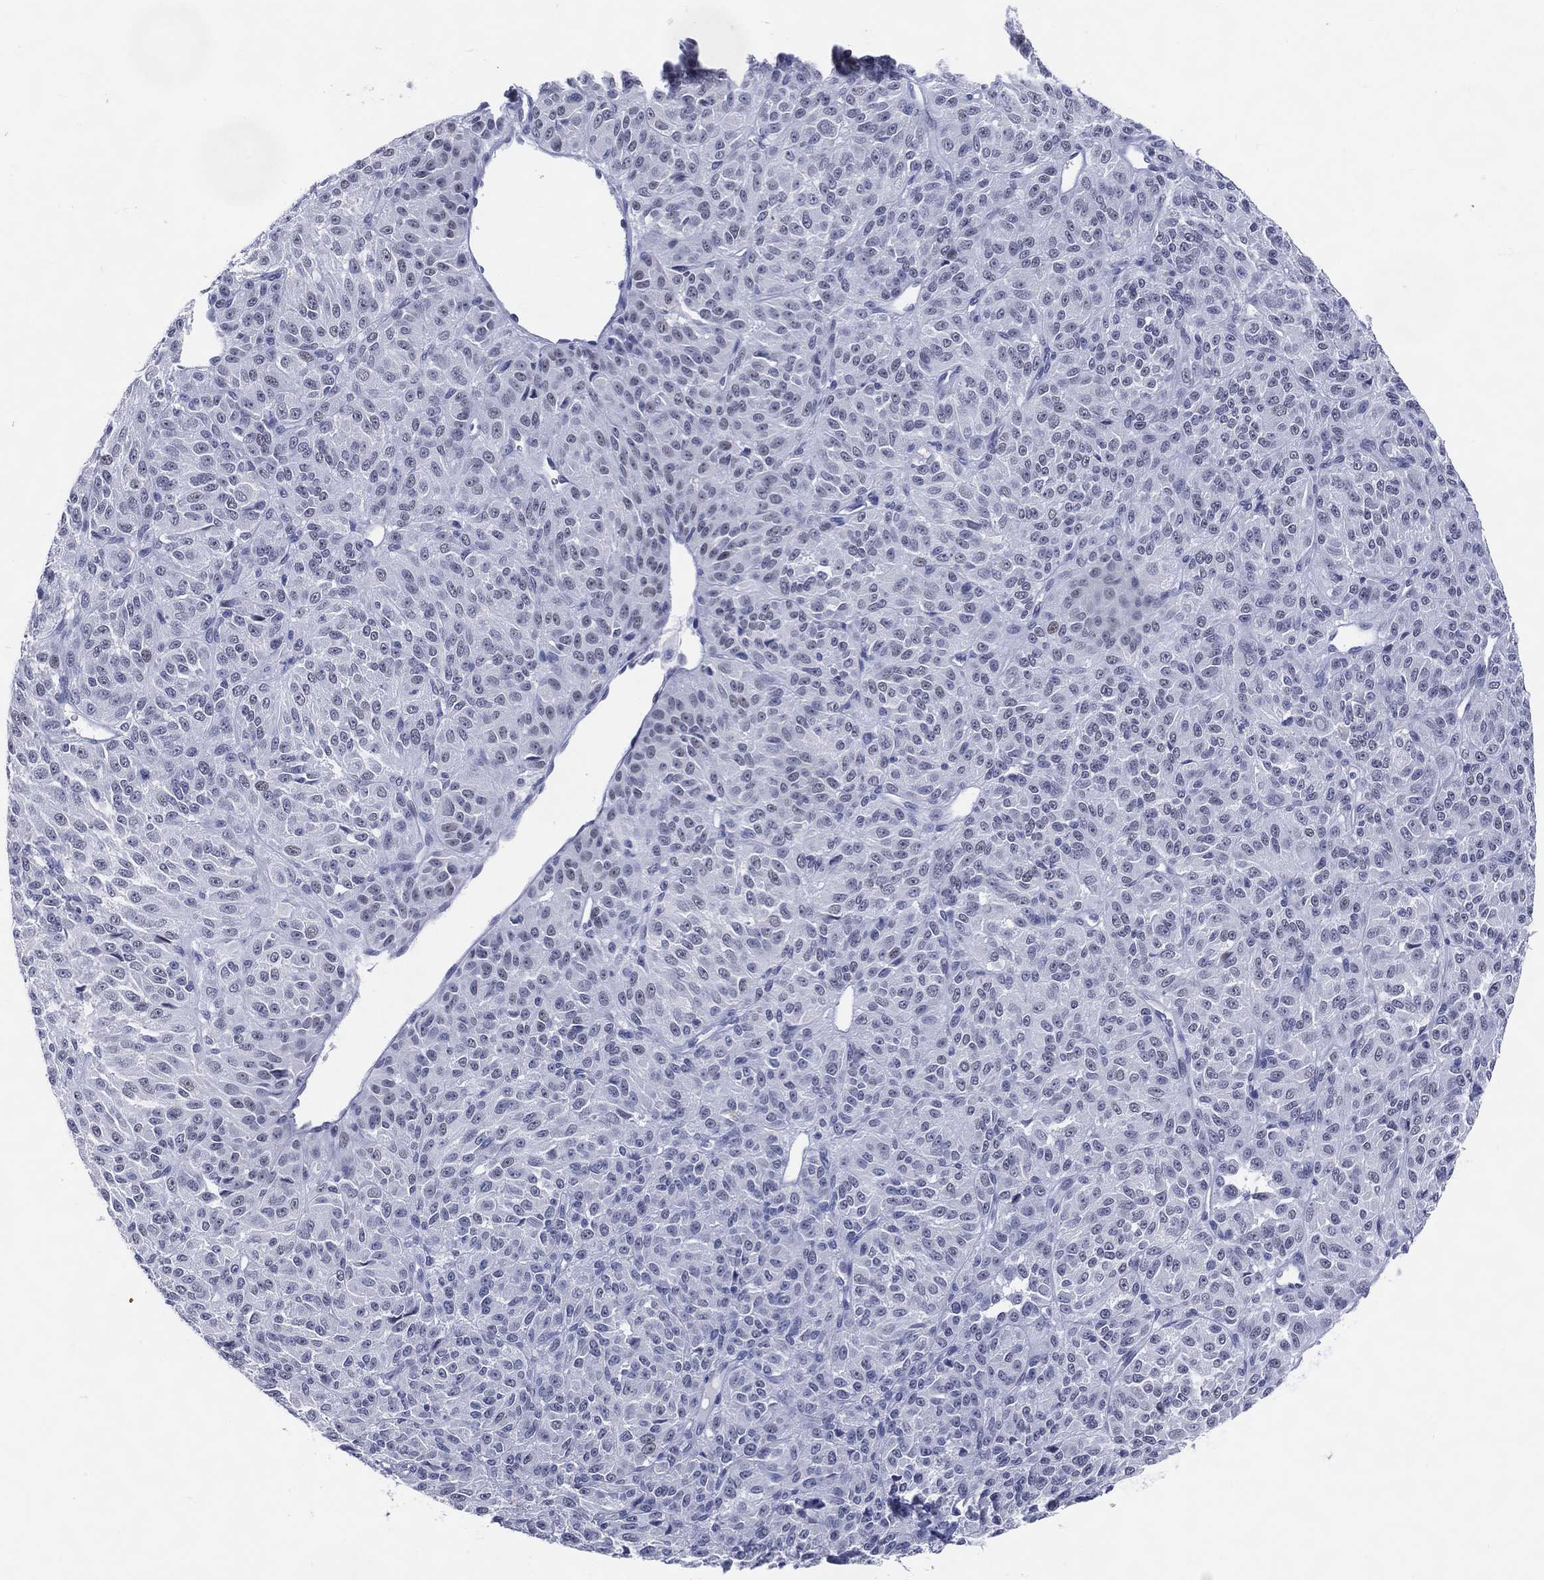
{"staining": {"intensity": "negative", "quantity": "none", "location": "none"}, "tissue": "melanoma", "cell_type": "Tumor cells", "image_type": "cancer", "snomed": [{"axis": "morphology", "description": "Malignant melanoma, Metastatic site"}, {"axis": "topography", "description": "Brain"}], "caption": "DAB (3,3'-diaminobenzidine) immunohistochemical staining of human melanoma shows no significant positivity in tumor cells.", "gene": "CFAP58", "patient": {"sex": "female", "age": 56}}